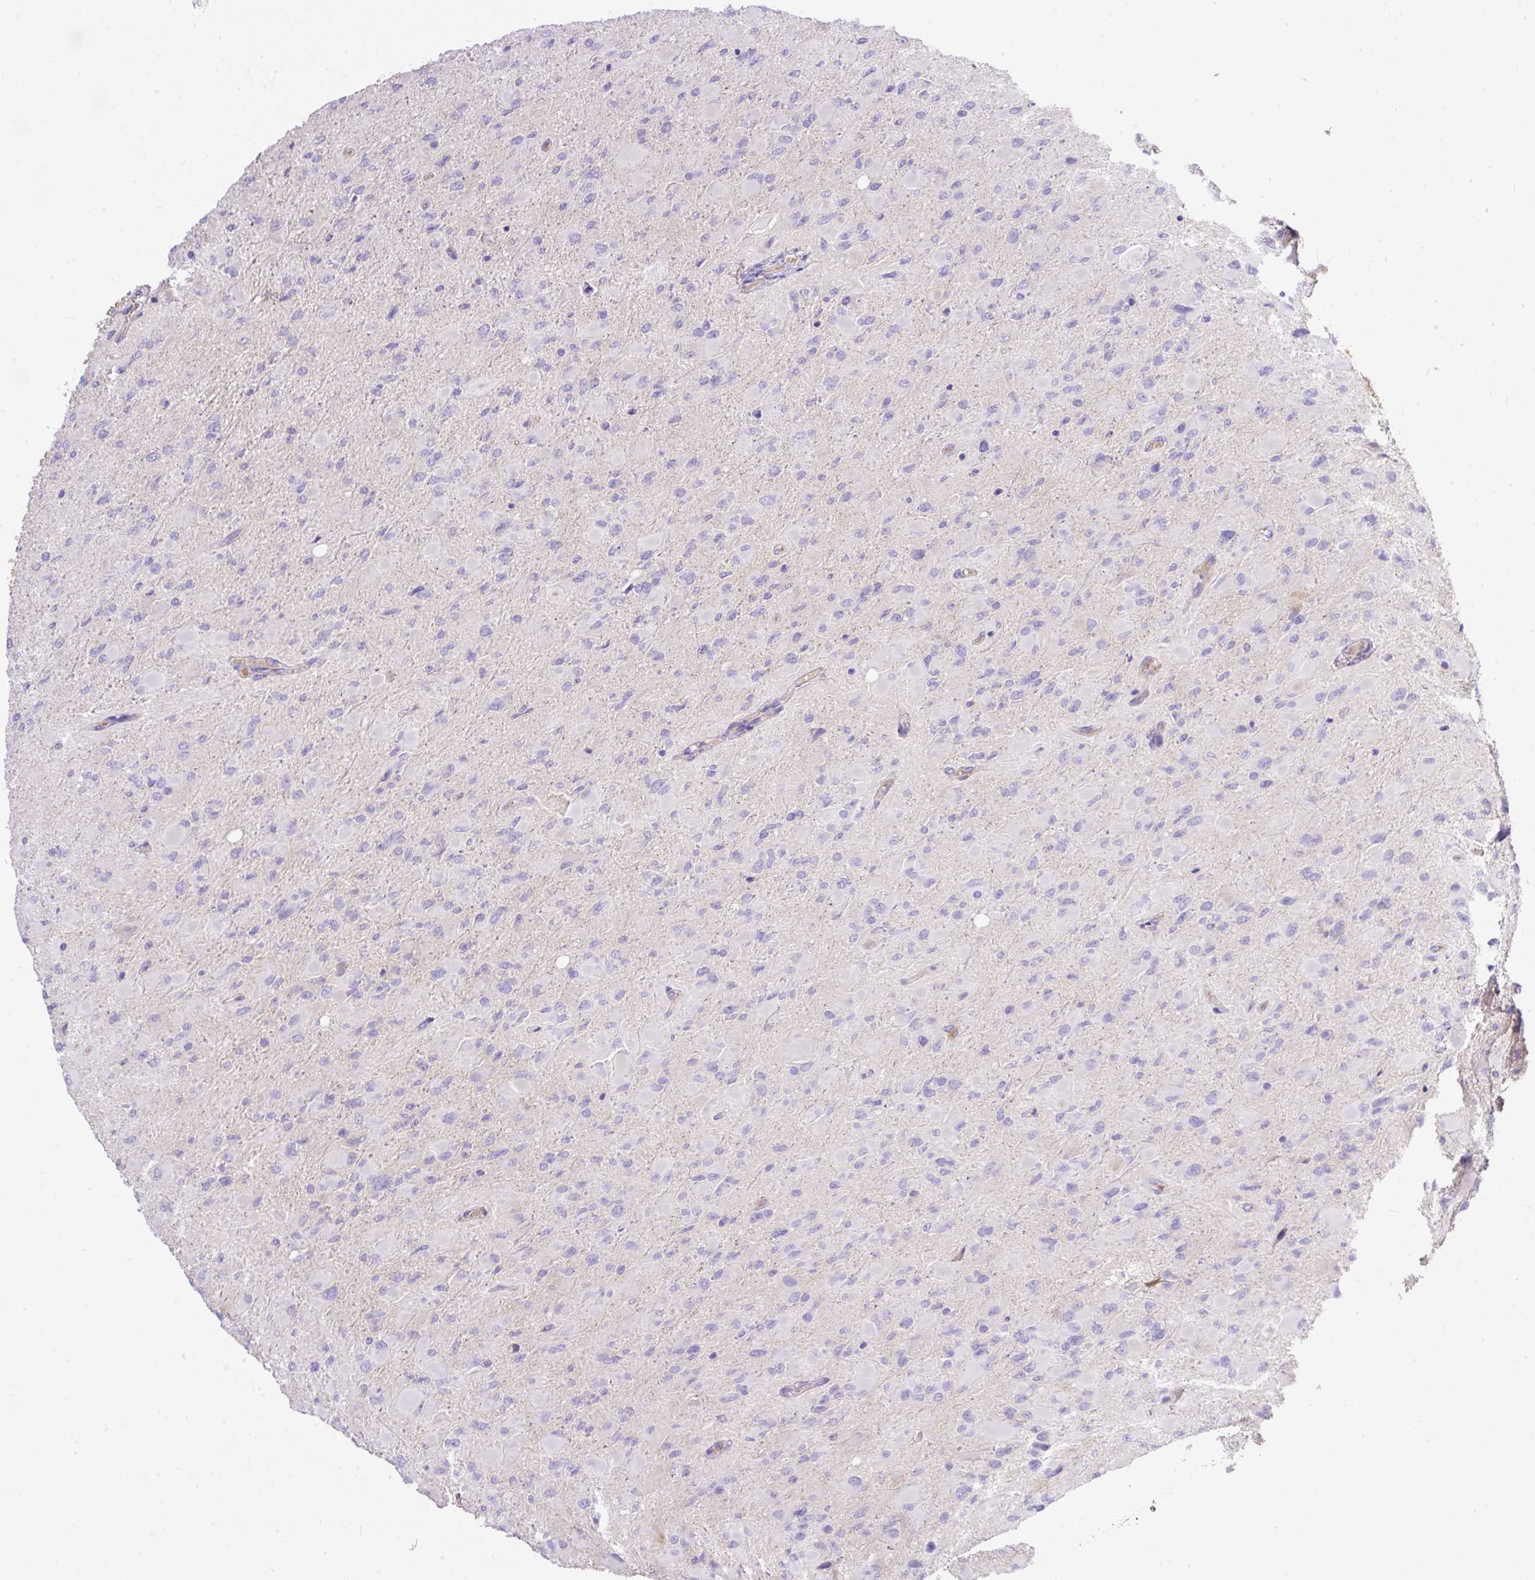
{"staining": {"intensity": "negative", "quantity": "none", "location": "none"}, "tissue": "glioma", "cell_type": "Tumor cells", "image_type": "cancer", "snomed": [{"axis": "morphology", "description": "Glioma, malignant, High grade"}, {"axis": "topography", "description": "Cerebral cortex"}], "caption": "Immunohistochemical staining of malignant glioma (high-grade) exhibits no significant staining in tumor cells.", "gene": "CLEC3B", "patient": {"sex": "female", "age": 36}}